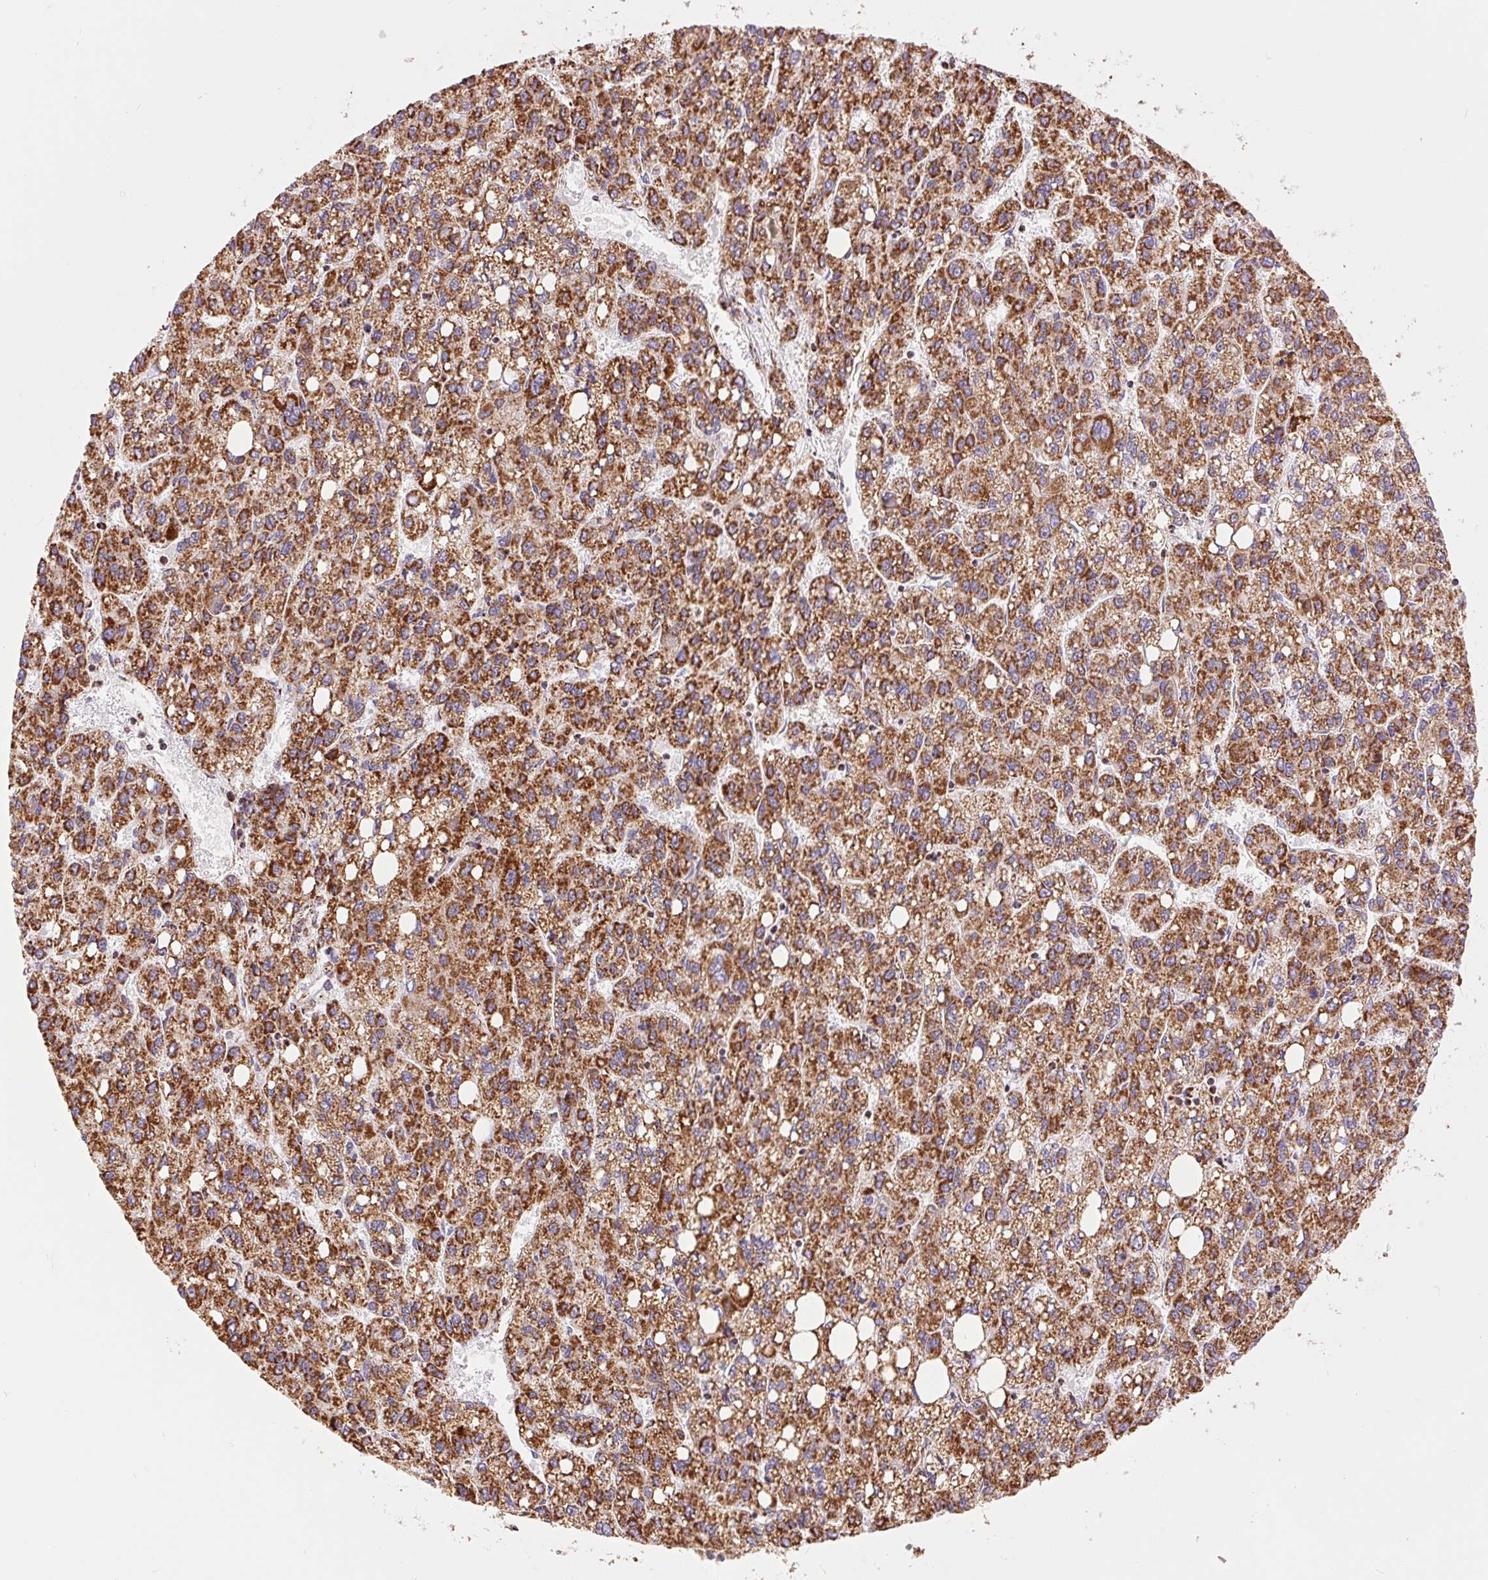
{"staining": {"intensity": "strong", "quantity": ">75%", "location": "cytoplasmic/membranous"}, "tissue": "liver cancer", "cell_type": "Tumor cells", "image_type": "cancer", "snomed": [{"axis": "morphology", "description": "Carcinoma, Hepatocellular, NOS"}, {"axis": "topography", "description": "Liver"}], "caption": "Human liver hepatocellular carcinoma stained with a protein marker exhibits strong staining in tumor cells.", "gene": "ATP5PB", "patient": {"sex": "female", "age": 82}}